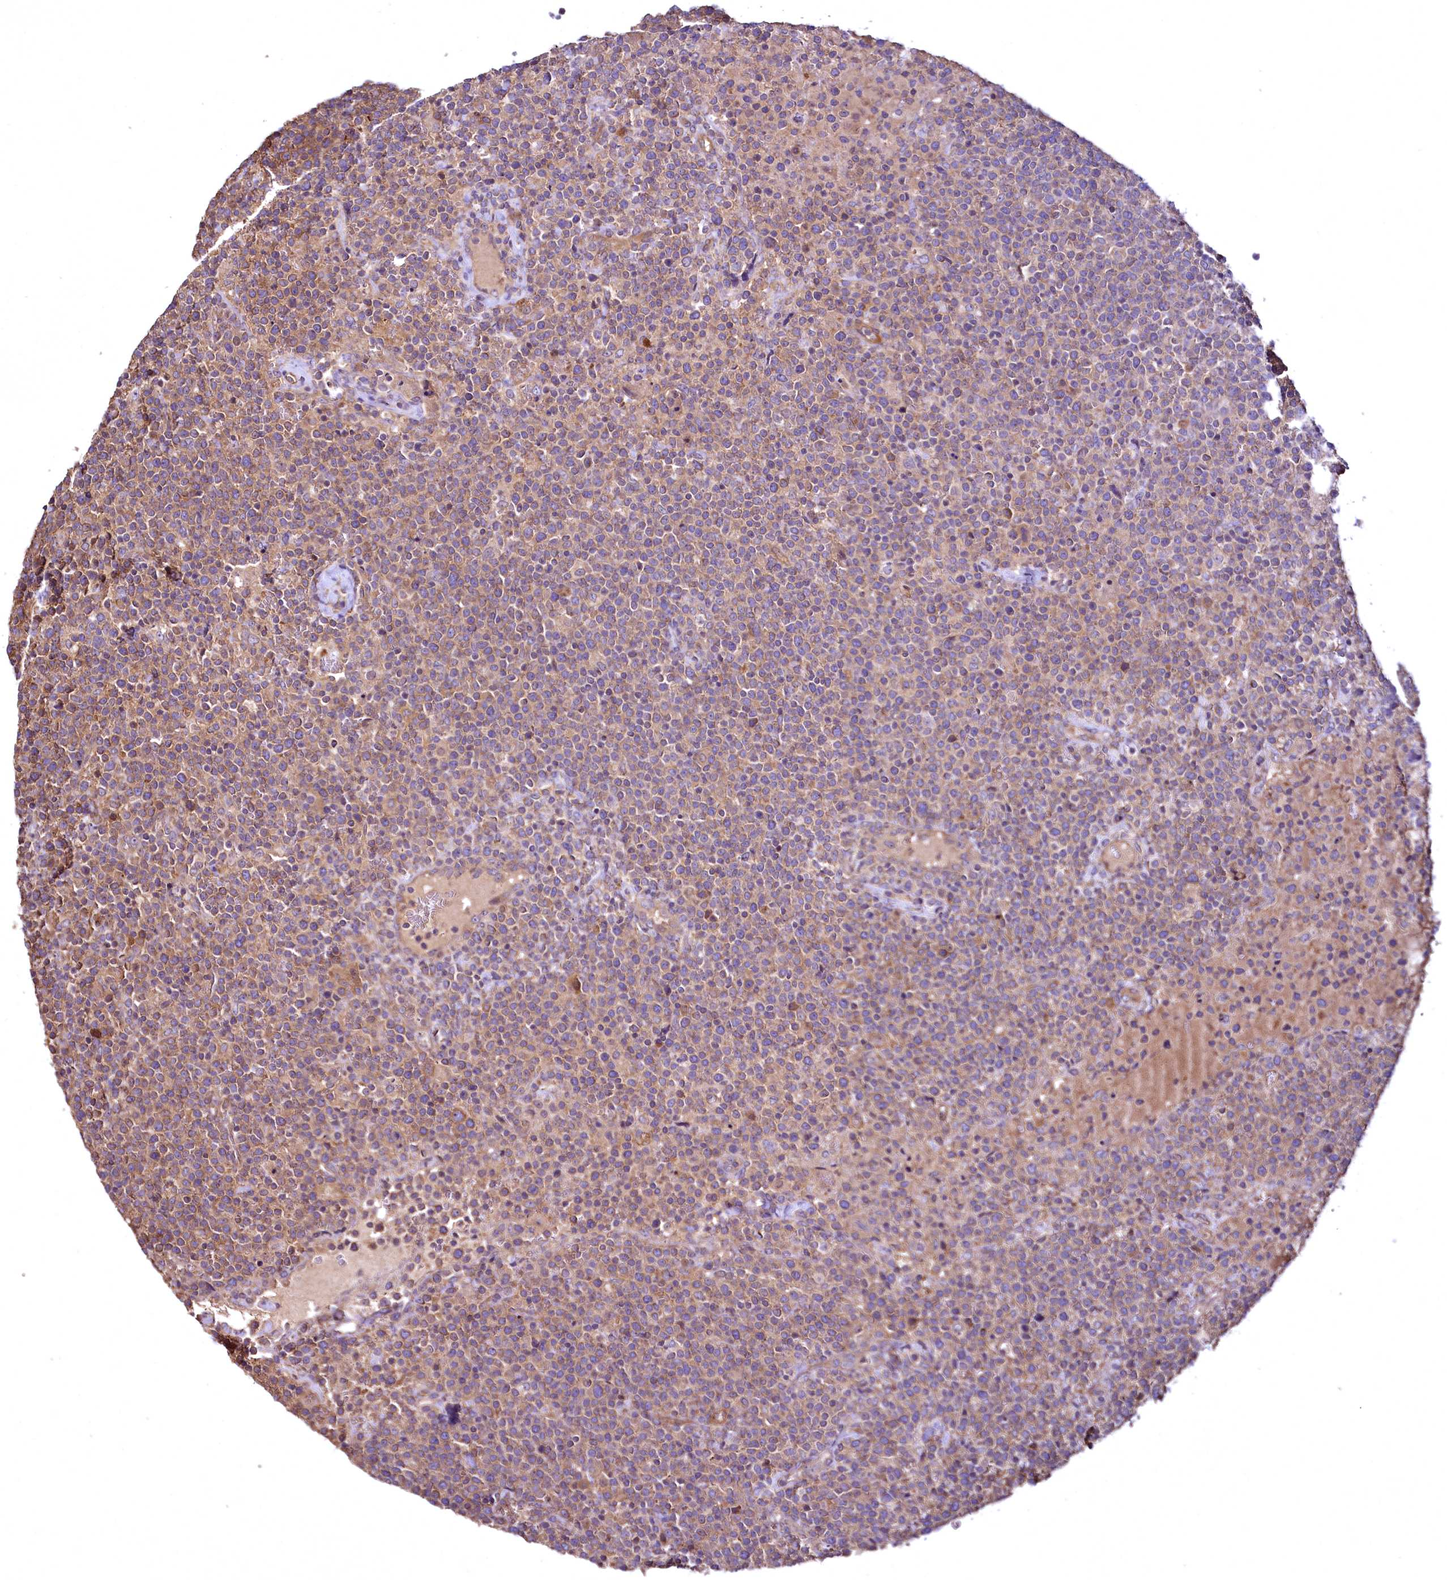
{"staining": {"intensity": "moderate", "quantity": ">75%", "location": "cytoplasmic/membranous"}, "tissue": "lymphoma", "cell_type": "Tumor cells", "image_type": "cancer", "snomed": [{"axis": "morphology", "description": "Malignant lymphoma, non-Hodgkin's type, High grade"}, {"axis": "topography", "description": "Lymph node"}], "caption": "Brown immunohistochemical staining in lymphoma displays moderate cytoplasmic/membranous positivity in about >75% of tumor cells.", "gene": "TBCEL", "patient": {"sex": "male", "age": 61}}